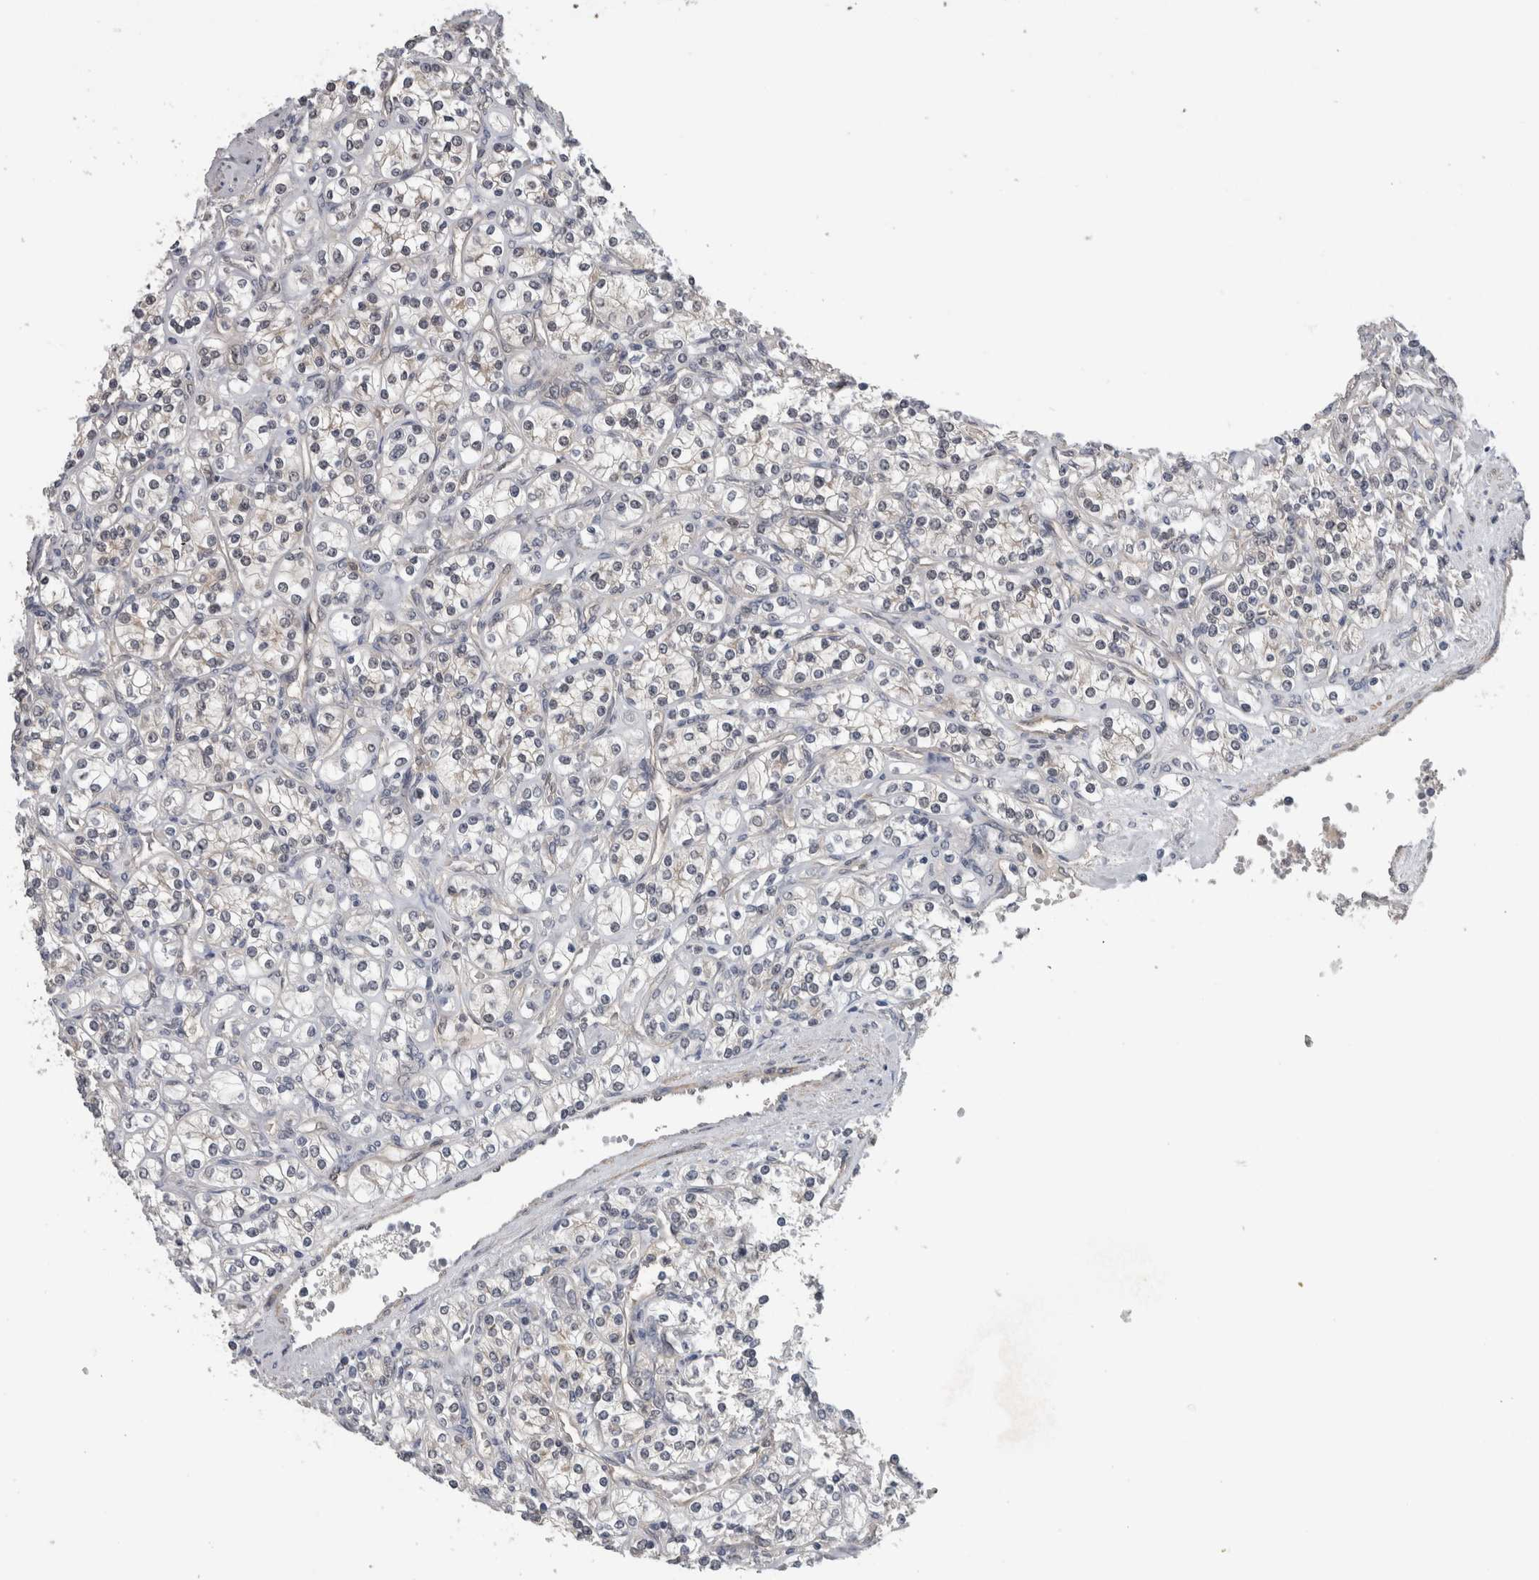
{"staining": {"intensity": "negative", "quantity": "none", "location": "none"}, "tissue": "renal cancer", "cell_type": "Tumor cells", "image_type": "cancer", "snomed": [{"axis": "morphology", "description": "Adenocarcinoma, NOS"}, {"axis": "topography", "description": "Kidney"}], "caption": "This is an immunohistochemistry (IHC) image of renal cancer (adenocarcinoma). There is no staining in tumor cells.", "gene": "NAPRT", "patient": {"sex": "male", "age": 77}}